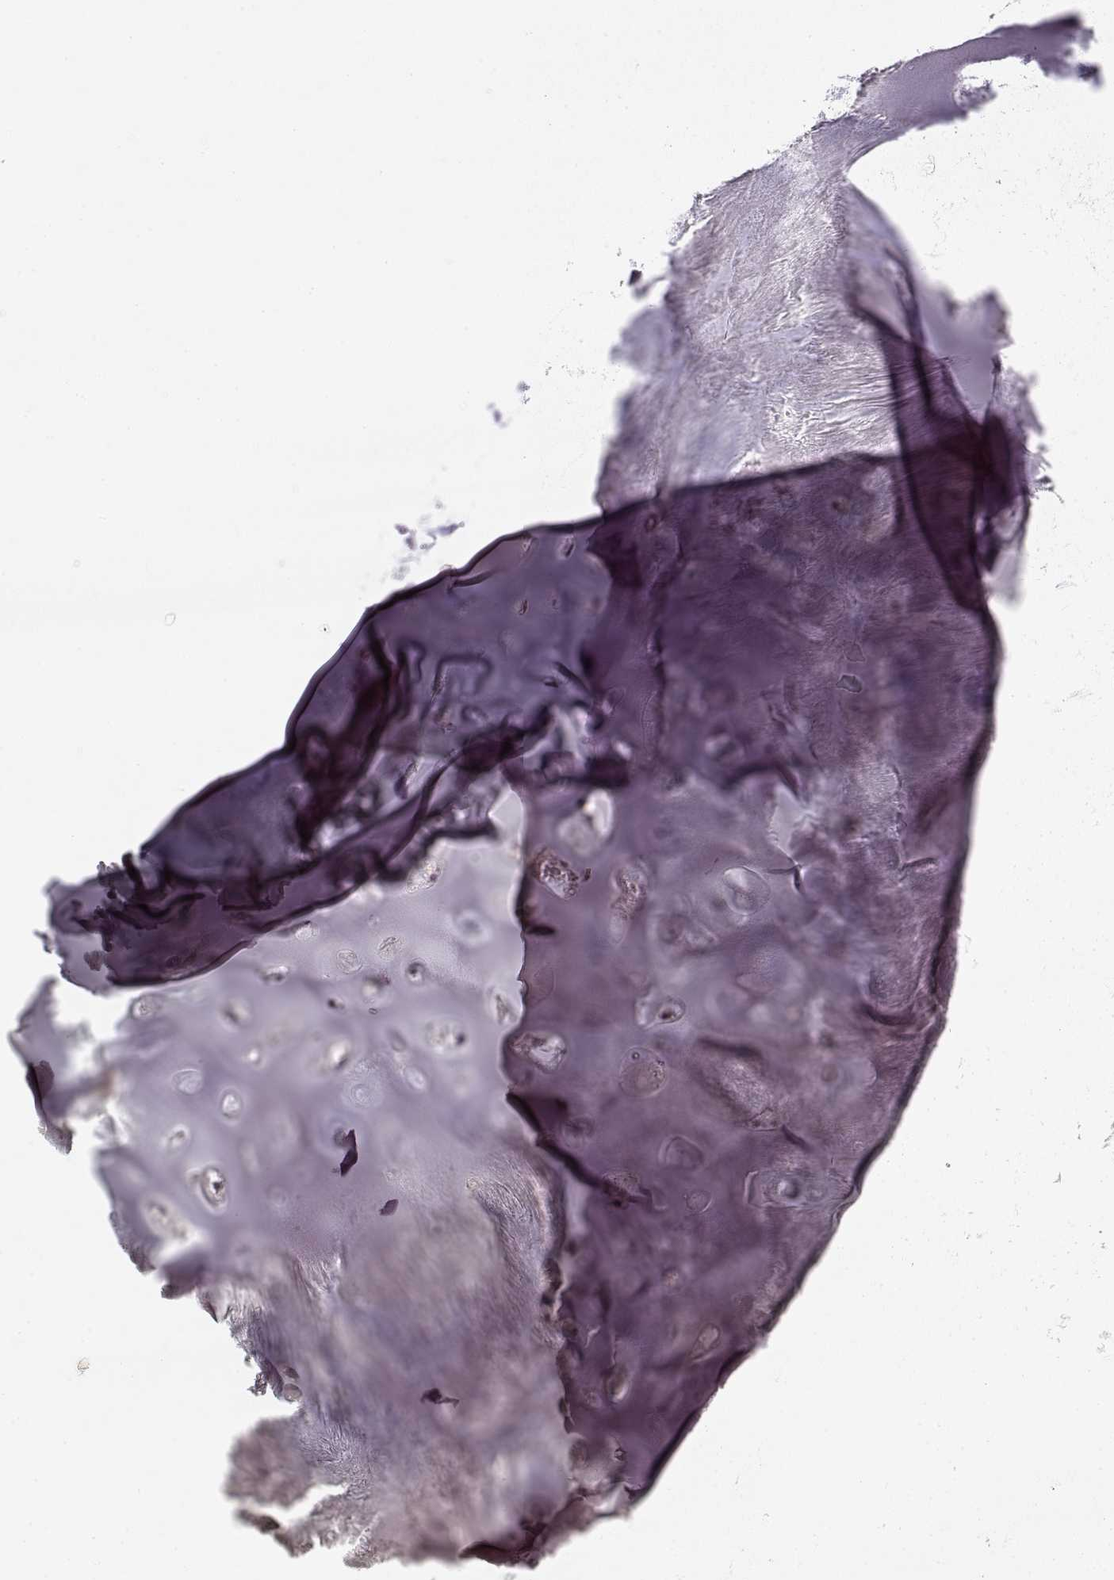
{"staining": {"intensity": "negative", "quantity": "none", "location": "none"}, "tissue": "soft tissue", "cell_type": "Chondrocytes", "image_type": "normal", "snomed": [{"axis": "morphology", "description": "Normal tissue, NOS"}, {"axis": "morphology", "description": "Squamous cell carcinoma, NOS"}, {"axis": "topography", "description": "Cartilage tissue"}, {"axis": "topography", "description": "Lung"}], "caption": "Immunohistochemistry of normal human soft tissue shows no staining in chondrocytes. The staining is performed using DAB (3,3'-diaminobenzidine) brown chromogen with nuclei counter-stained in using hematoxylin.", "gene": "LAMC2", "patient": {"sex": "male", "age": 66}}